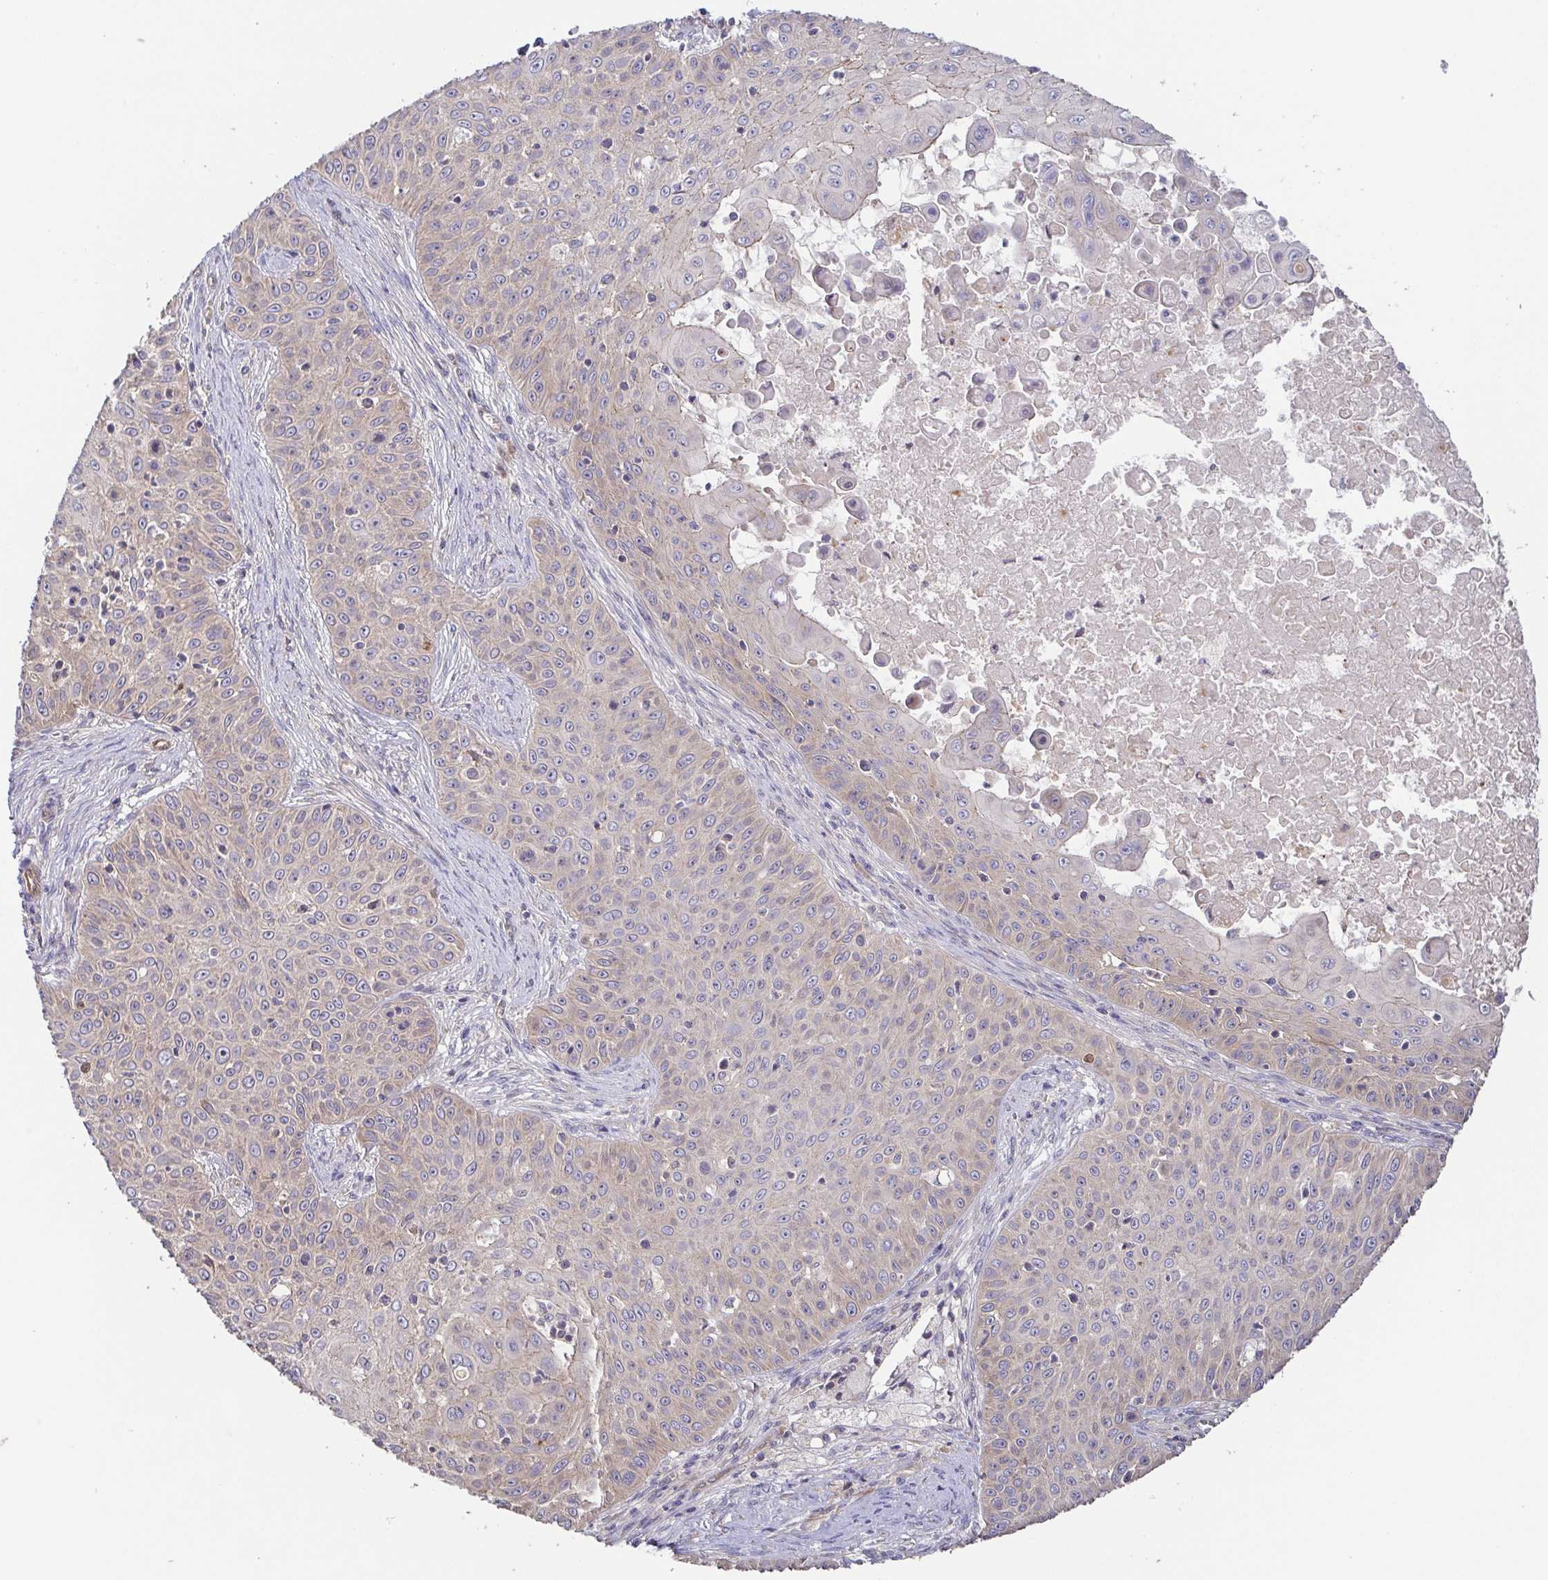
{"staining": {"intensity": "weak", "quantity": "<25%", "location": "cytoplasmic/membranous"}, "tissue": "skin cancer", "cell_type": "Tumor cells", "image_type": "cancer", "snomed": [{"axis": "morphology", "description": "Squamous cell carcinoma, NOS"}, {"axis": "topography", "description": "Skin"}], "caption": "IHC image of human squamous cell carcinoma (skin) stained for a protein (brown), which shows no staining in tumor cells.", "gene": "EIF3D", "patient": {"sex": "male", "age": 82}}